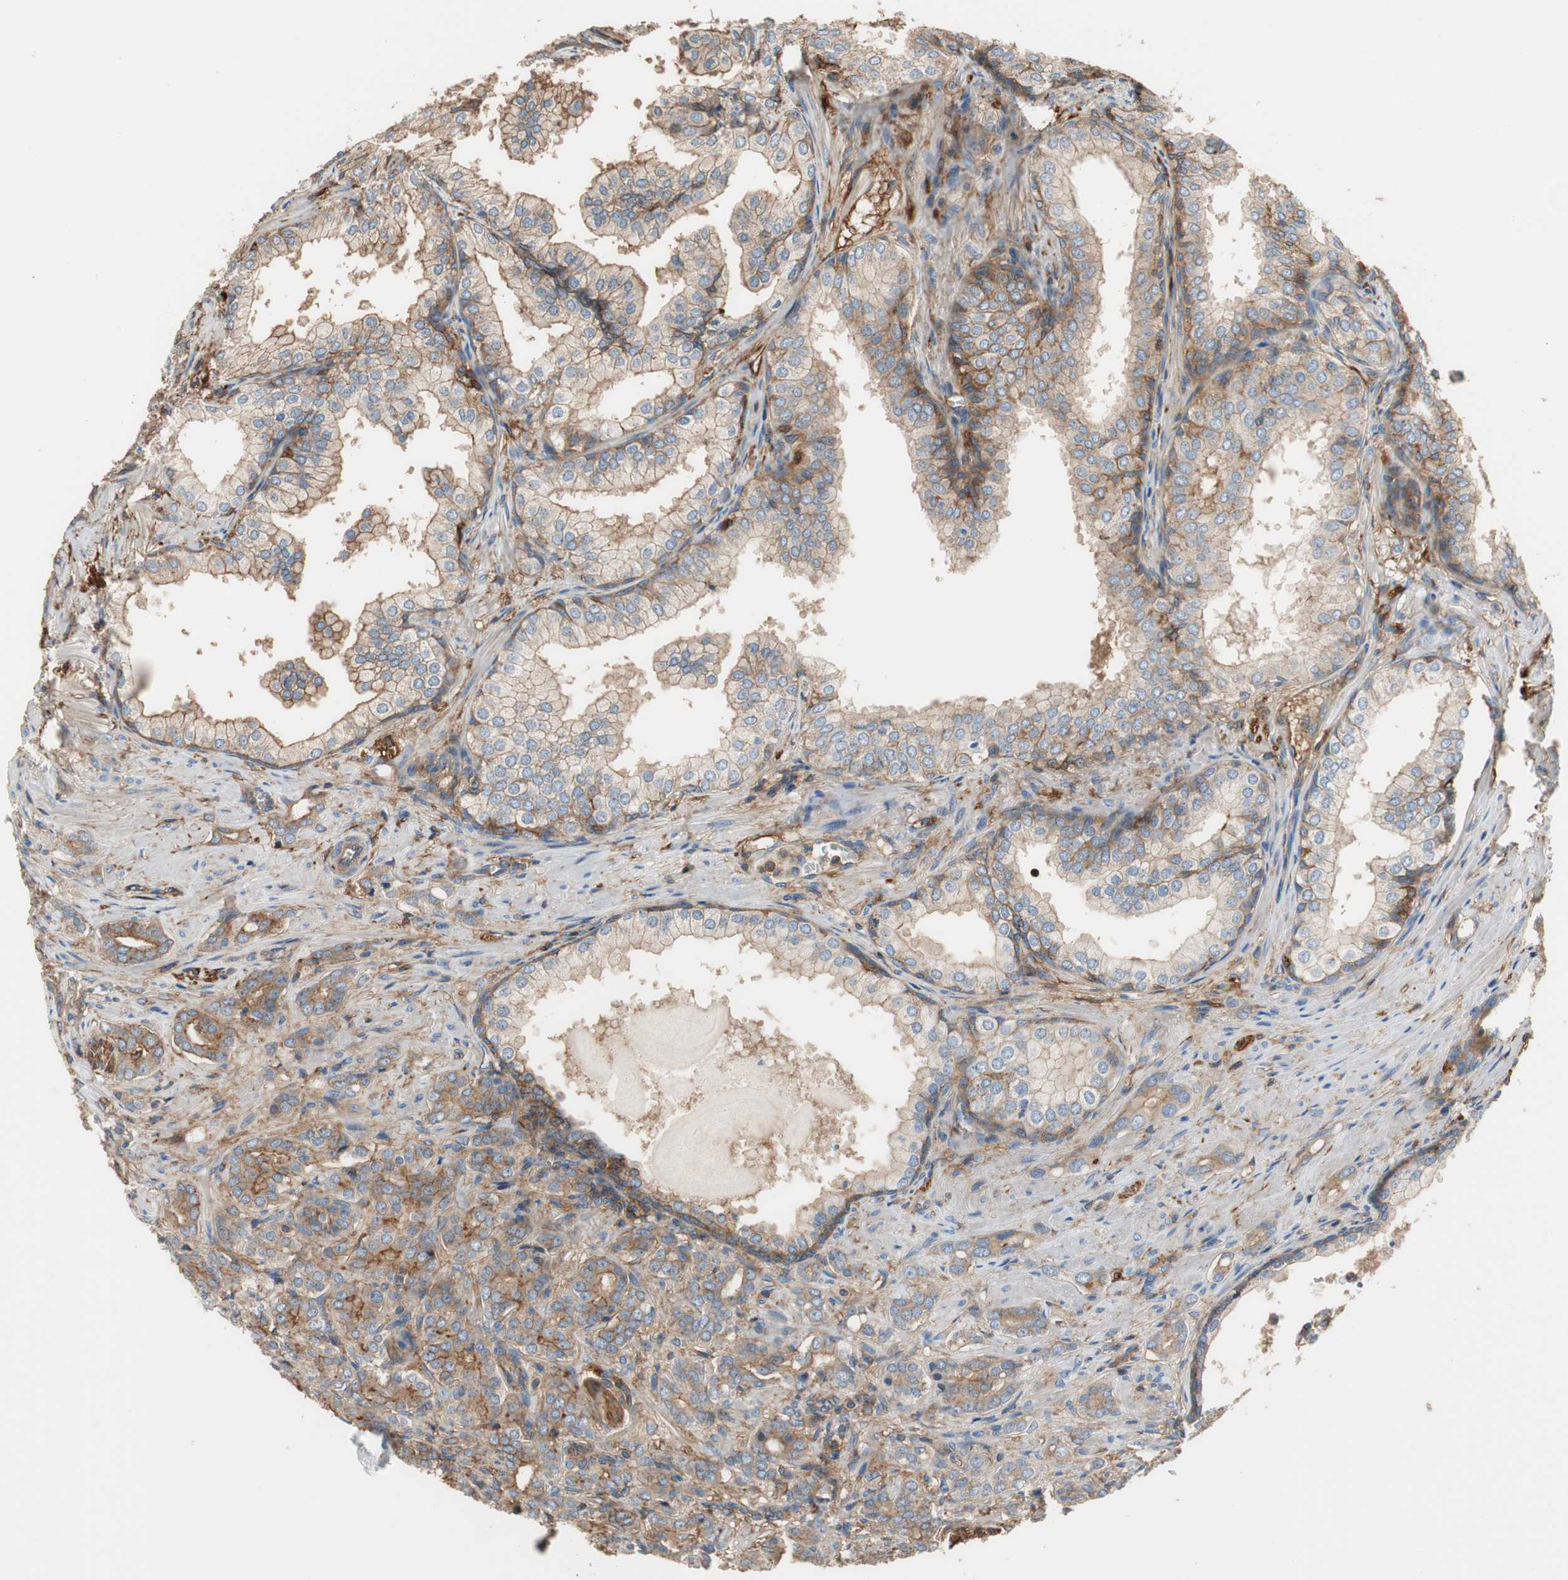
{"staining": {"intensity": "moderate", "quantity": ">75%", "location": "cytoplasmic/membranous"}, "tissue": "prostate cancer", "cell_type": "Tumor cells", "image_type": "cancer", "snomed": [{"axis": "morphology", "description": "Adenocarcinoma, High grade"}, {"axis": "topography", "description": "Prostate"}], "caption": "Immunohistochemical staining of human prostate cancer (adenocarcinoma (high-grade)) shows medium levels of moderate cytoplasmic/membranous protein positivity in approximately >75% of tumor cells.", "gene": "IL1RL1", "patient": {"sex": "male", "age": 64}}